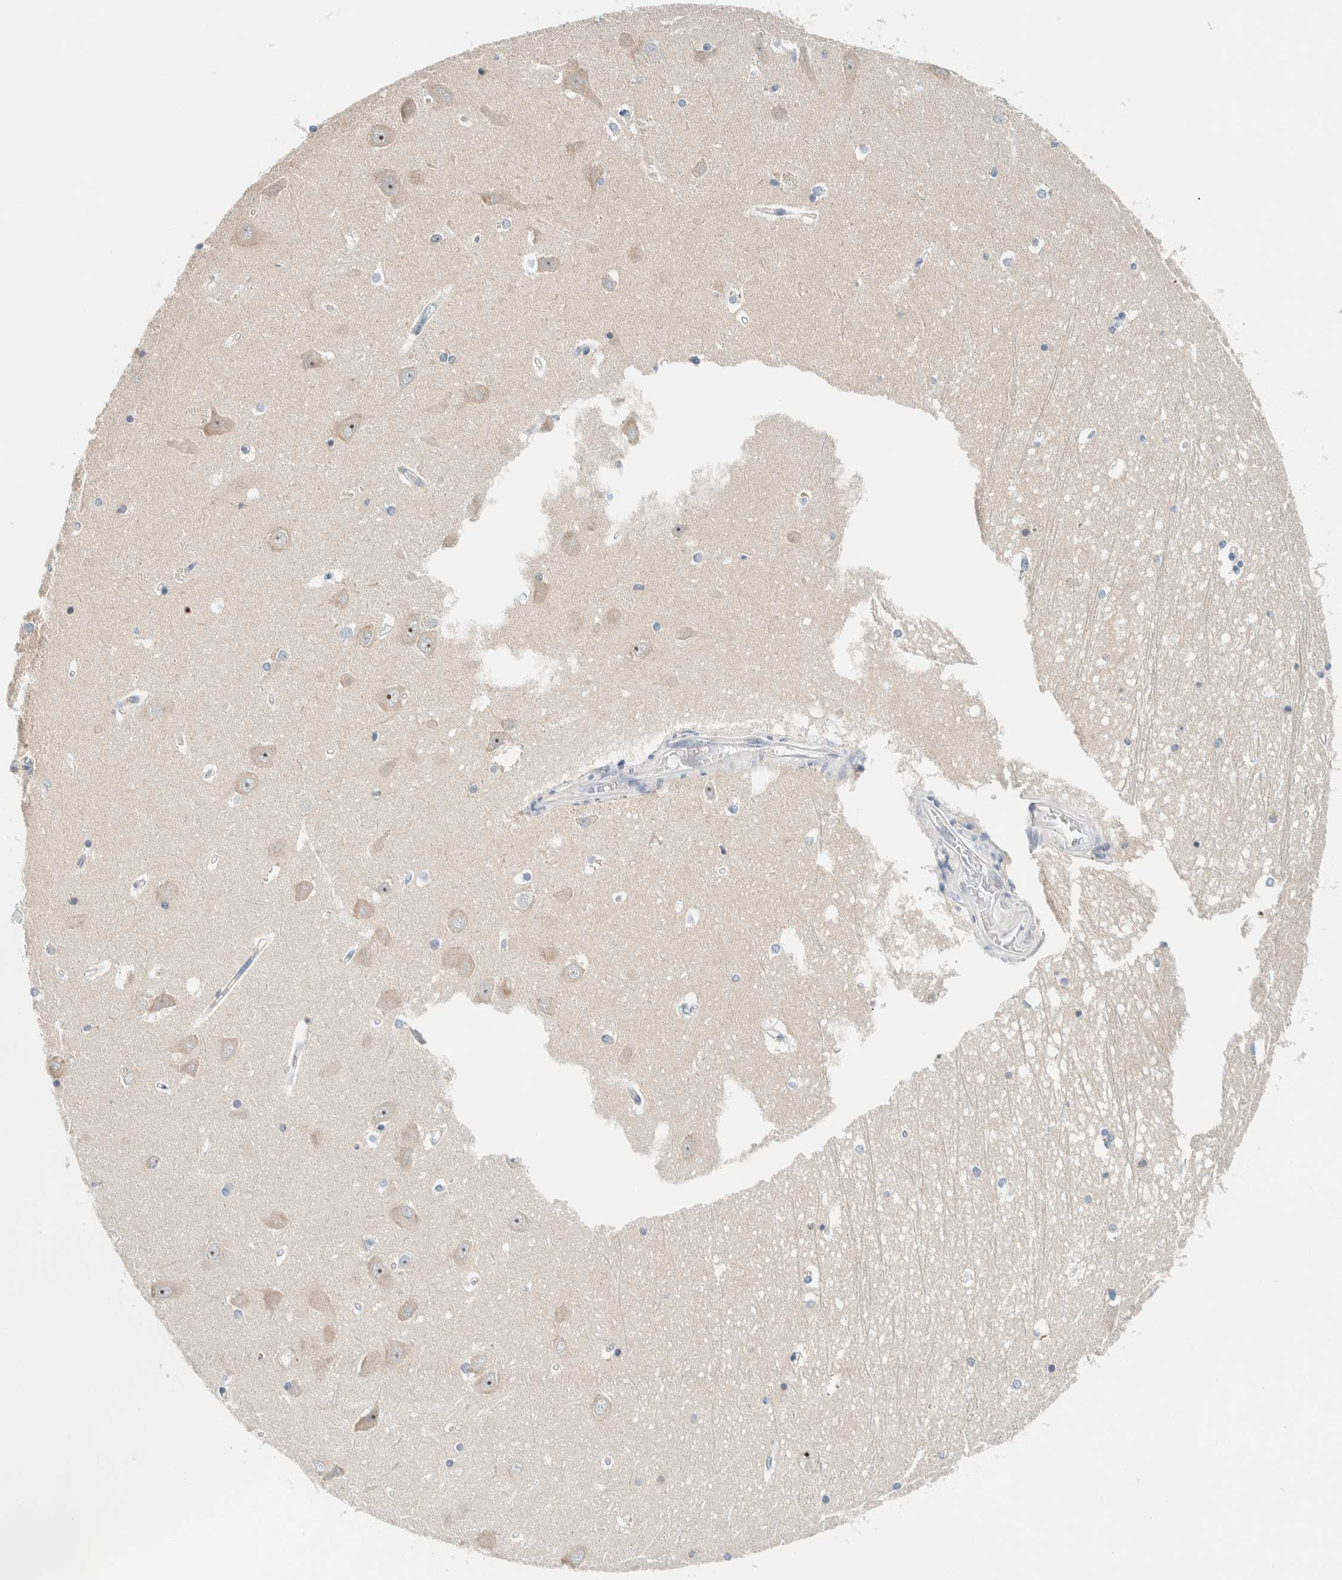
{"staining": {"intensity": "negative", "quantity": "none", "location": "none"}, "tissue": "hippocampus", "cell_type": "Glial cells", "image_type": "normal", "snomed": [{"axis": "morphology", "description": "Normal tissue, NOS"}, {"axis": "topography", "description": "Hippocampus"}], "caption": "Protein analysis of unremarkable hippocampus exhibits no significant expression in glial cells.", "gene": "NDE1", "patient": {"sex": "male", "age": 45}}